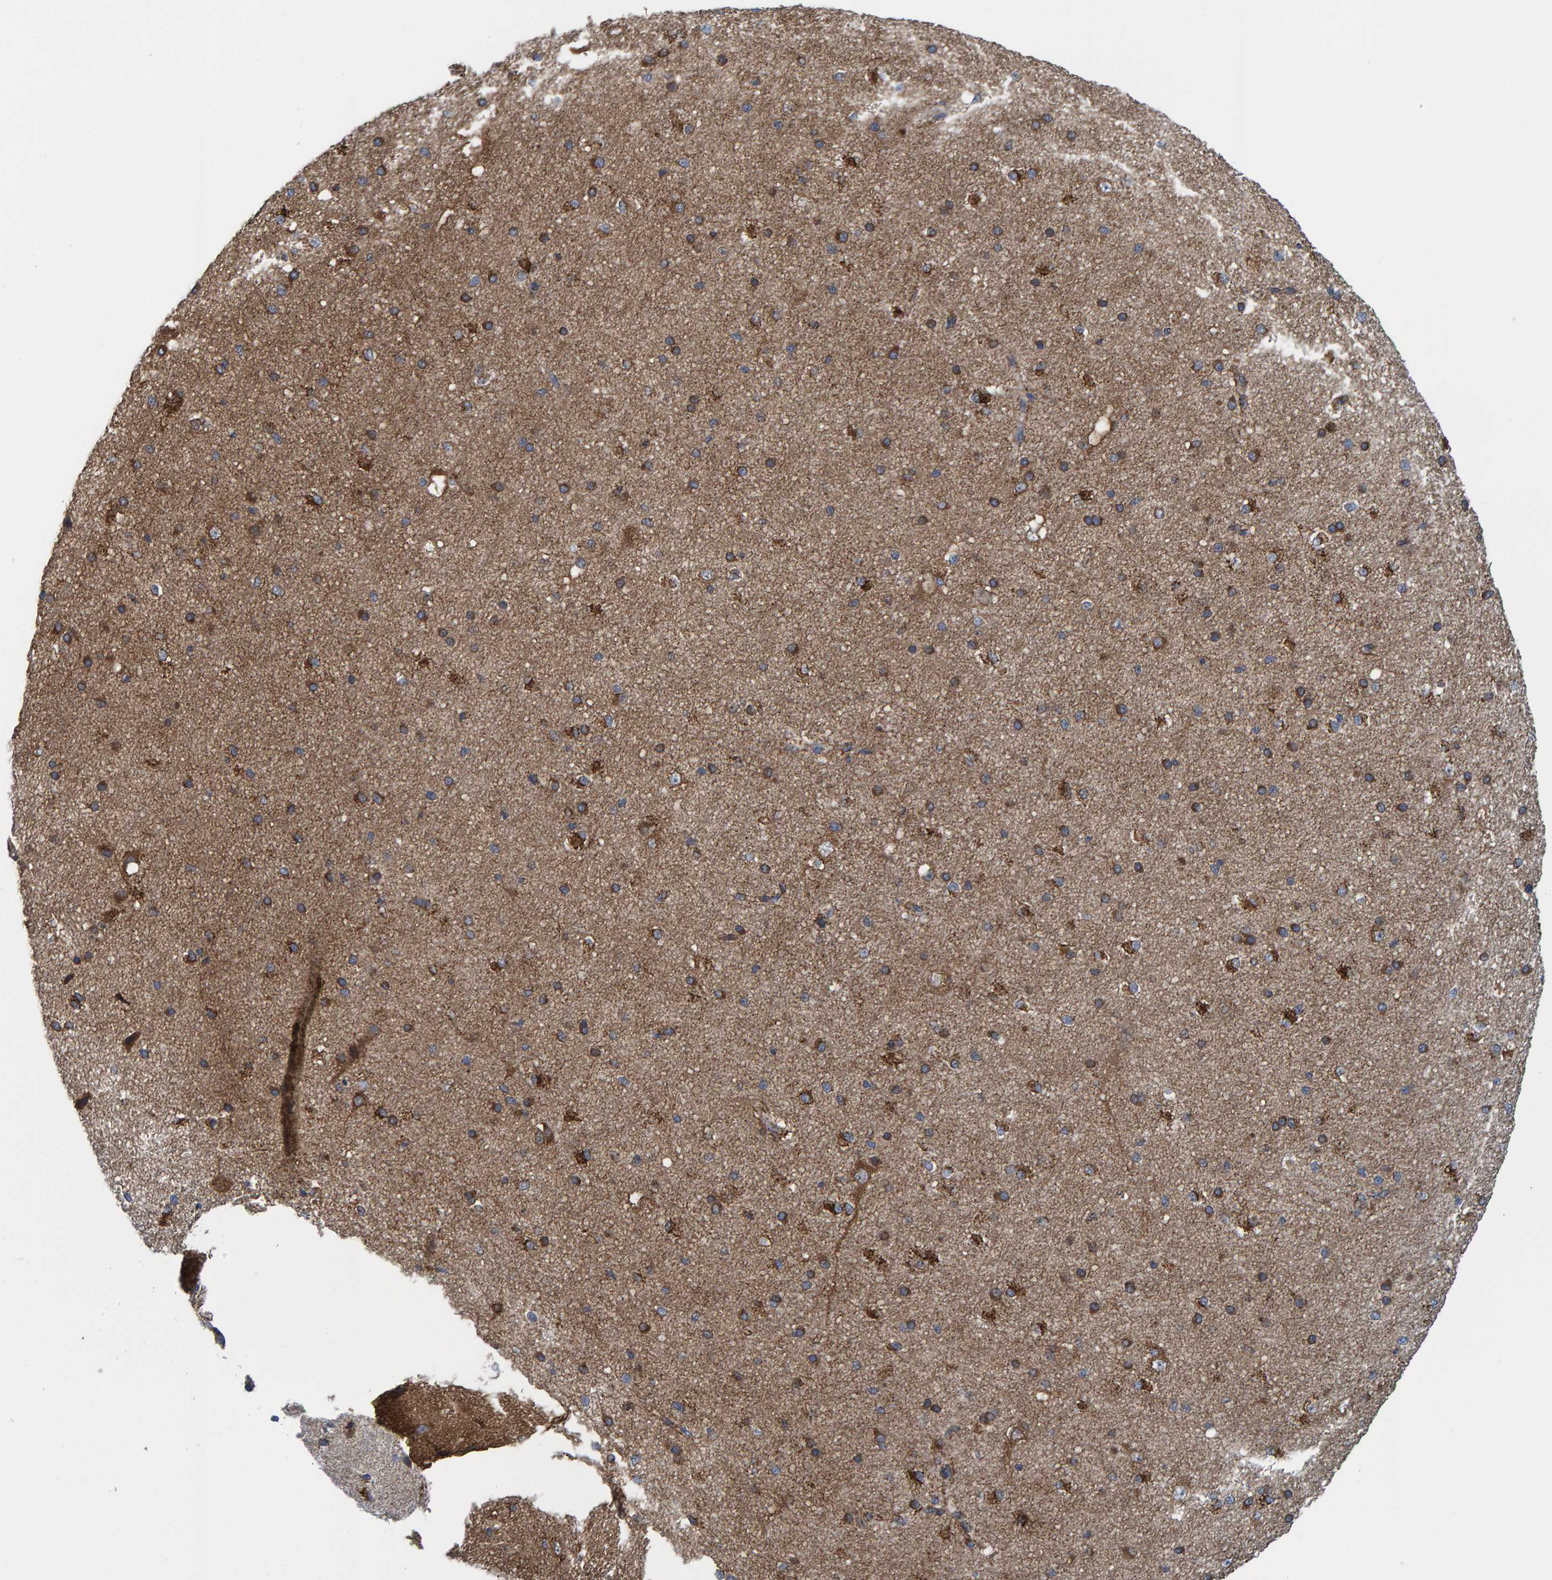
{"staining": {"intensity": "moderate", "quantity": ">75%", "location": "cytoplasmic/membranous"}, "tissue": "cerebral cortex", "cell_type": "Endothelial cells", "image_type": "normal", "snomed": [{"axis": "morphology", "description": "Normal tissue, NOS"}, {"axis": "morphology", "description": "Developmental malformation"}, {"axis": "topography", "description": "Cerebral cortex"}], "caption": "Immunohistochemical staining of benign human cerebral cortex exhibits medium levels of moderate cytoplasmic/membranous positivity in about >75% of endothelial cells.", "gene": "LRSAM1", "patient": {"sex": "female", "age": 30}}